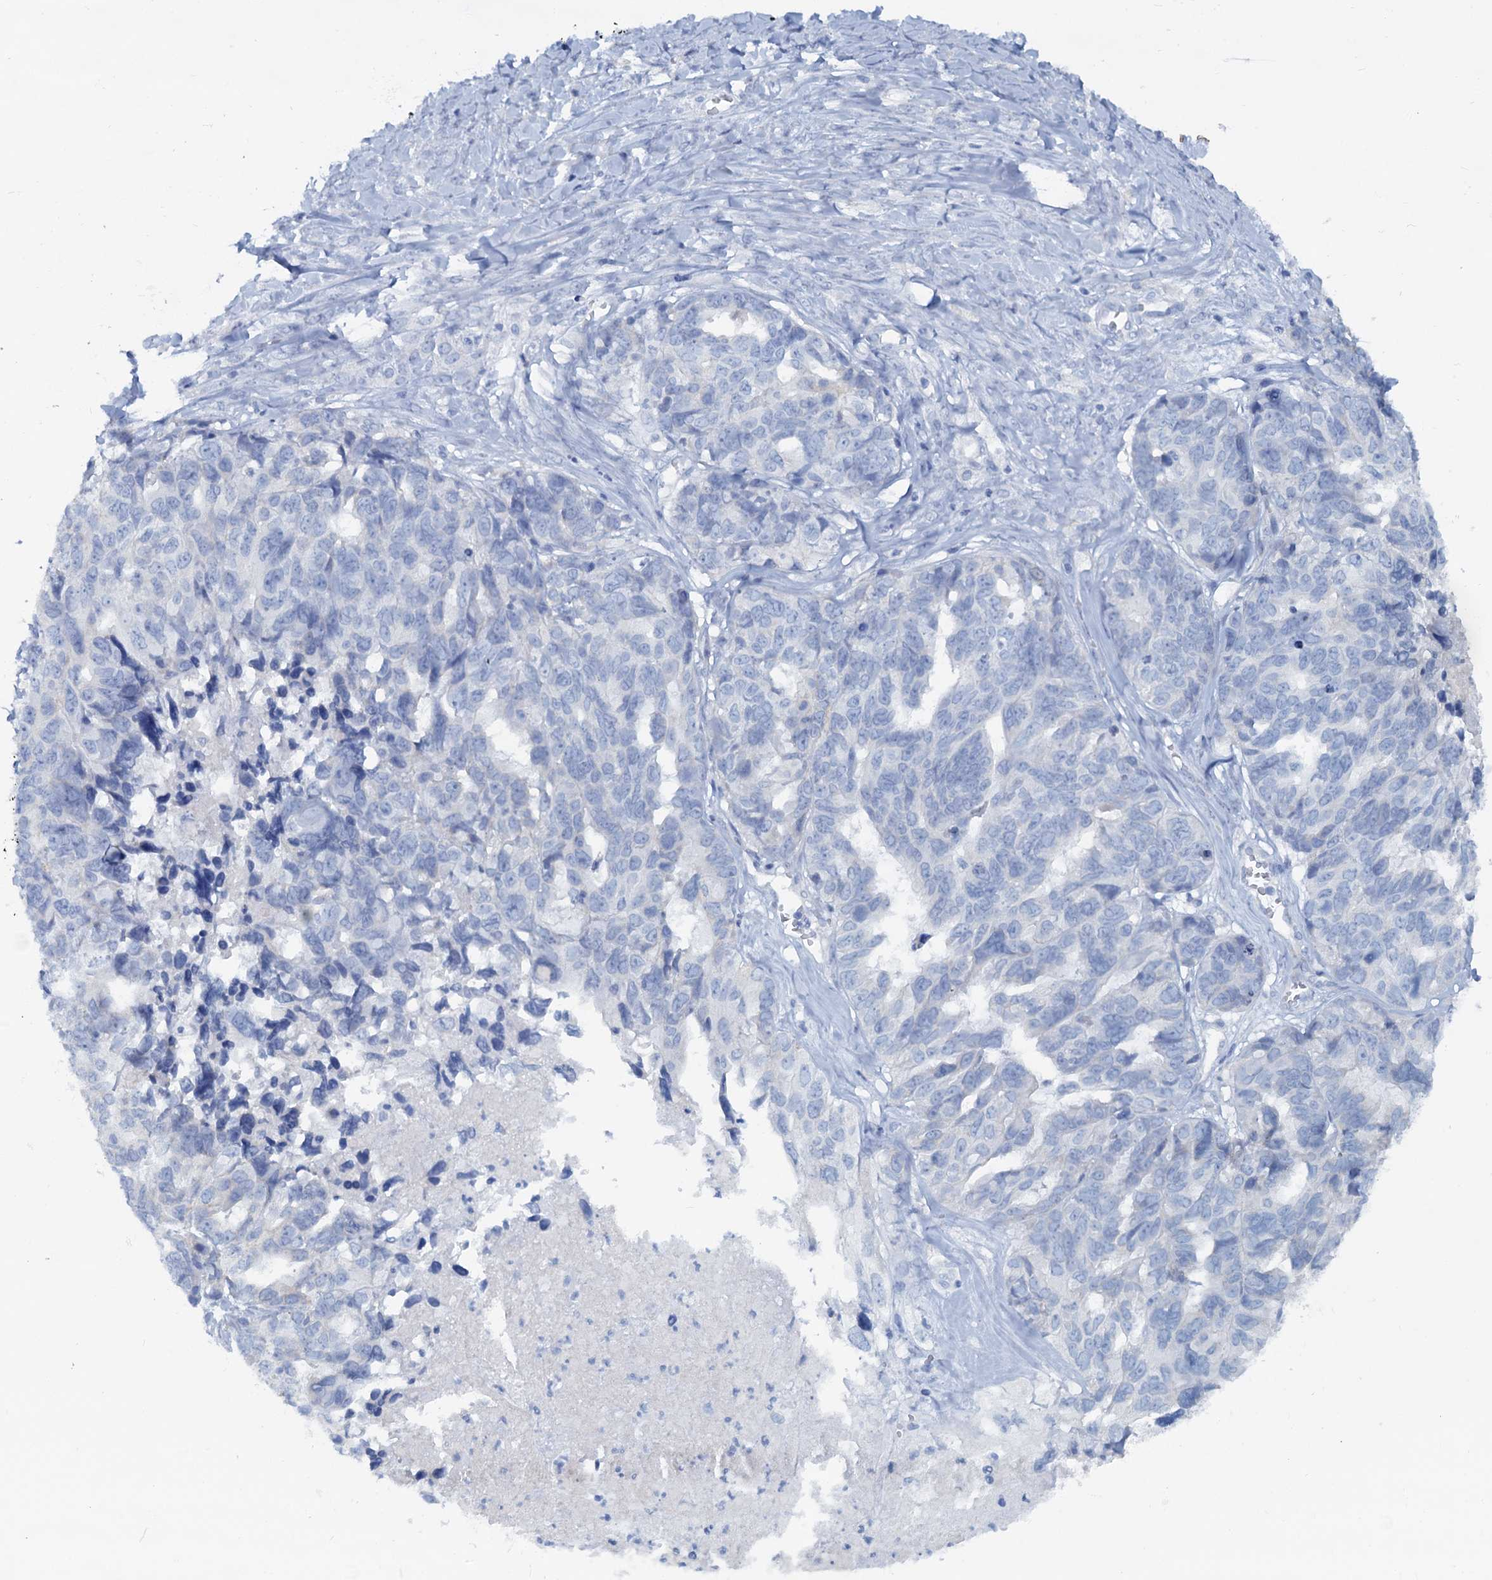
{"staining": {"intensity": "negative", "quantity": "none", "location": "none"}, "tissue": "ovarian cancer", "cell_type": "Tumor cells", "image_type": "cancer", "snomed": [{"axis": "morphology", "description": "Cystadenocarcinoma, serous, NOS"}, {"axis": "topography", "description": "Ovary"}], "caption": "The histopathology image reveals no staining of tumor cells in ovarian serous cystadenocarcinoma.", "gene": "SLC1A3", "patient": {"sex": "female", "age": 79}}